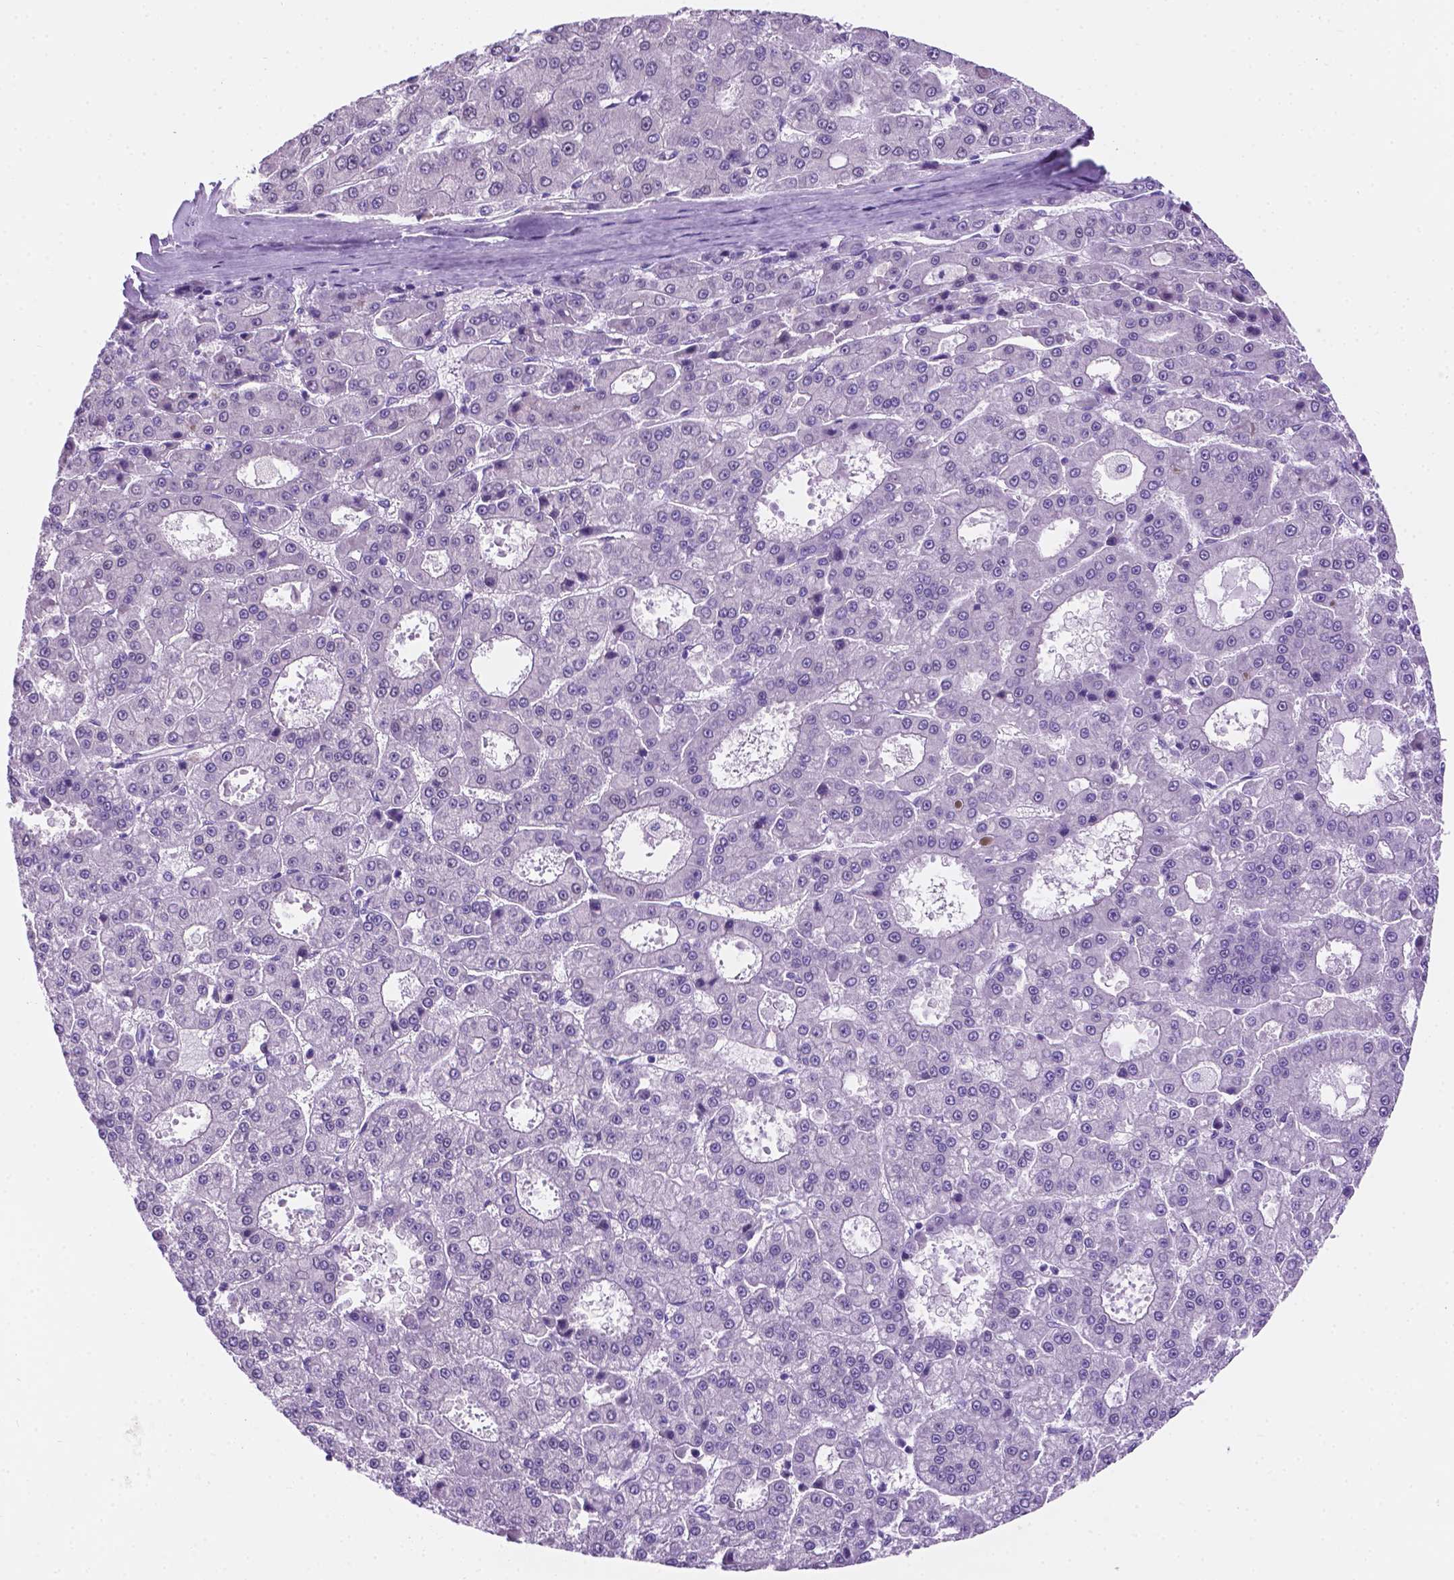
{"staining": {"intensity": "negative", "quantity": "none", "location": "none"}, "tissue": "liver cancer", "cell_type": "Tumor cells", "image_type": "cancer", "snomed": [{"axis": "morphology", "description": "Carcinoma, Hepatocellular, NOS"}, {"axis": "topography", "description": "Liver"}], "caption": "The immunohistochemistry micrograph has no significant staining in tumor cells of liver cancer (hepatocellular carcinoma) tissue.", "gene": "TMEM210", "patient": {"sex": "male", "age": 70}}